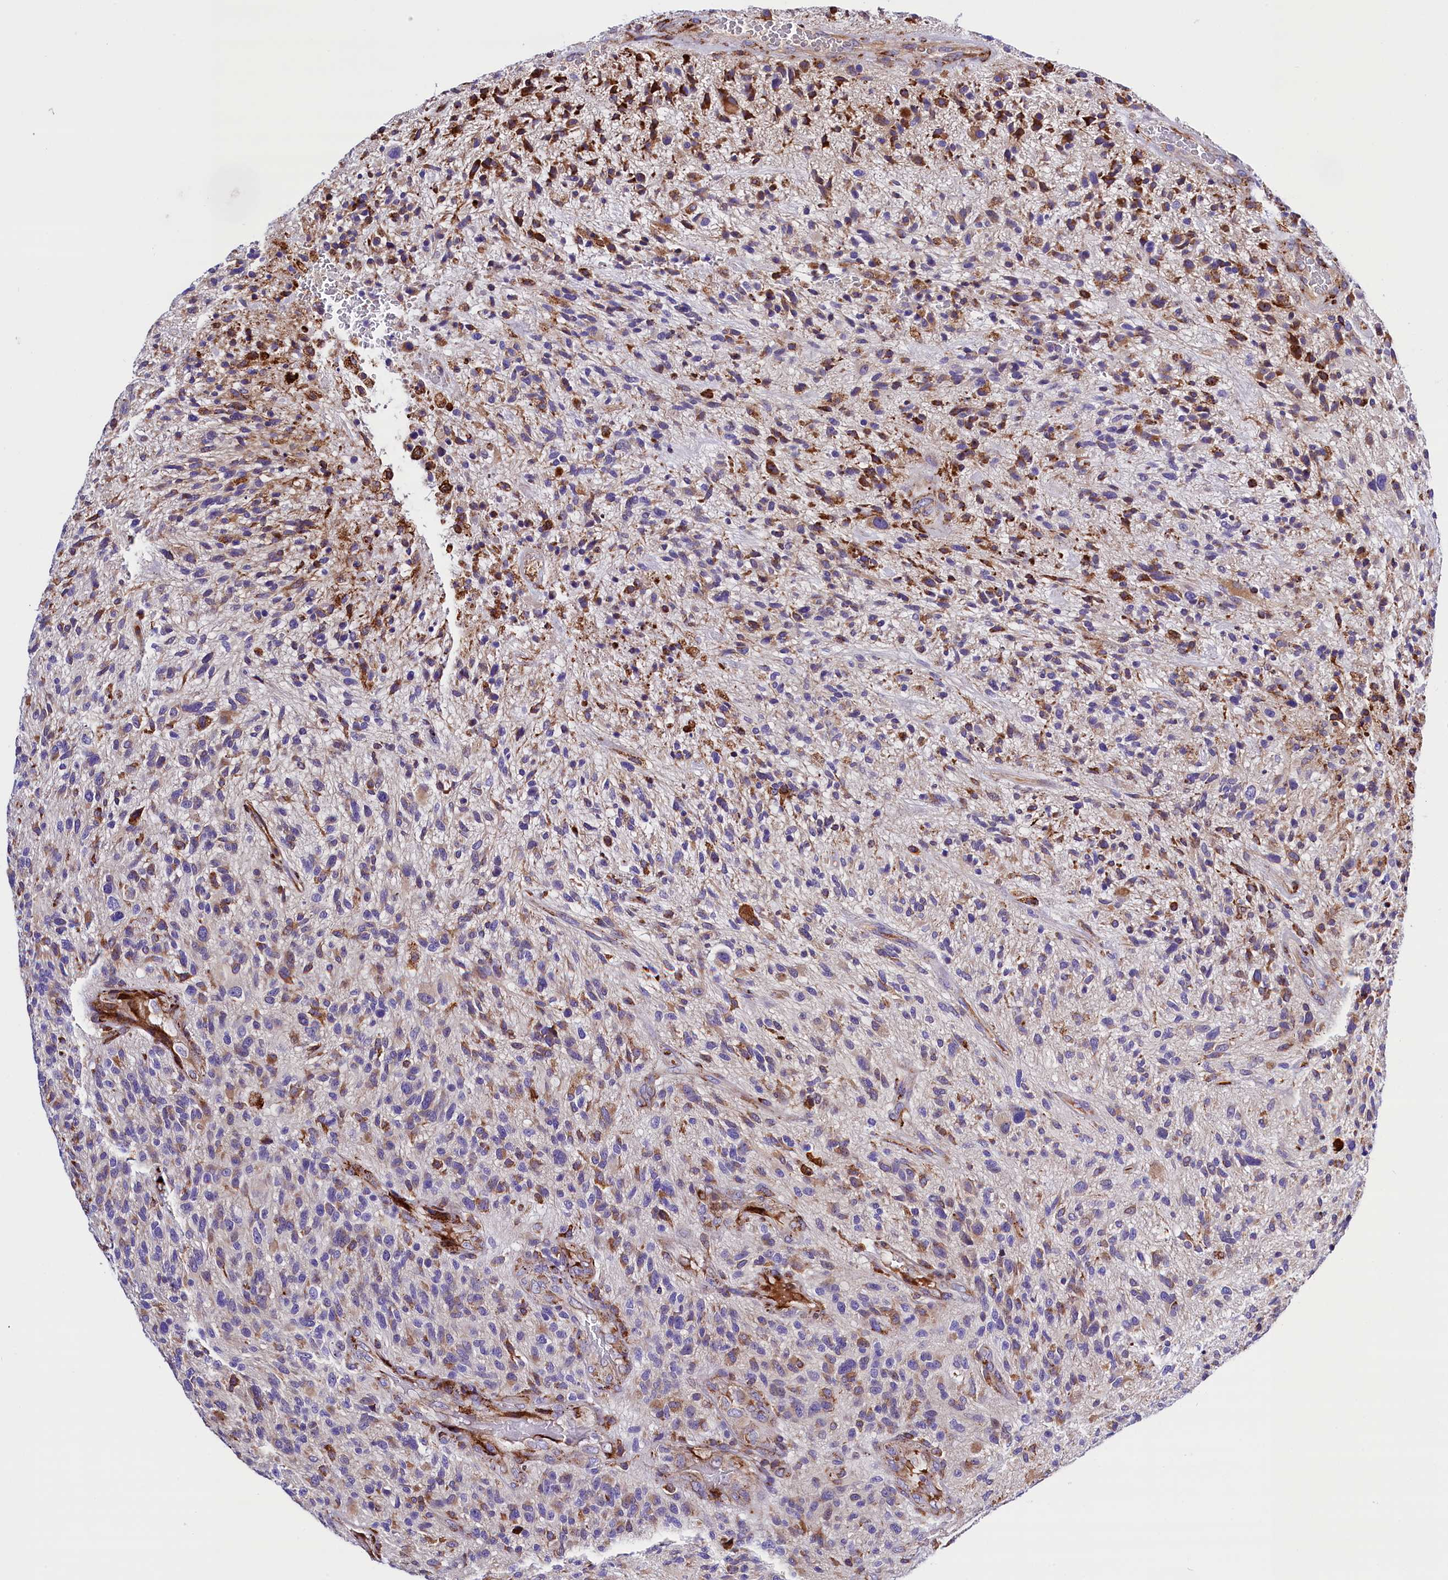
{"staining": {"intensity": "moderate", "quantity": "25%-75%", "location": "cytoplasmic/membranous"}, "tissue": "glioma", "cell_type": "Tumor cells", "image_type": "cancer", "snomed": [{"axis": "morphology", "description": "Glioma, malignant, High grade"}, {"axis": "topography", "description": "Brain"}], "caption": "IHC (DAB) staining of human glioma exhibits moderate cytoplasmic/membranous protein staining in about 25%-75% of tumor cells.", "gene": "CMTR2", "patient": {"sex": "male", "age": 47}}